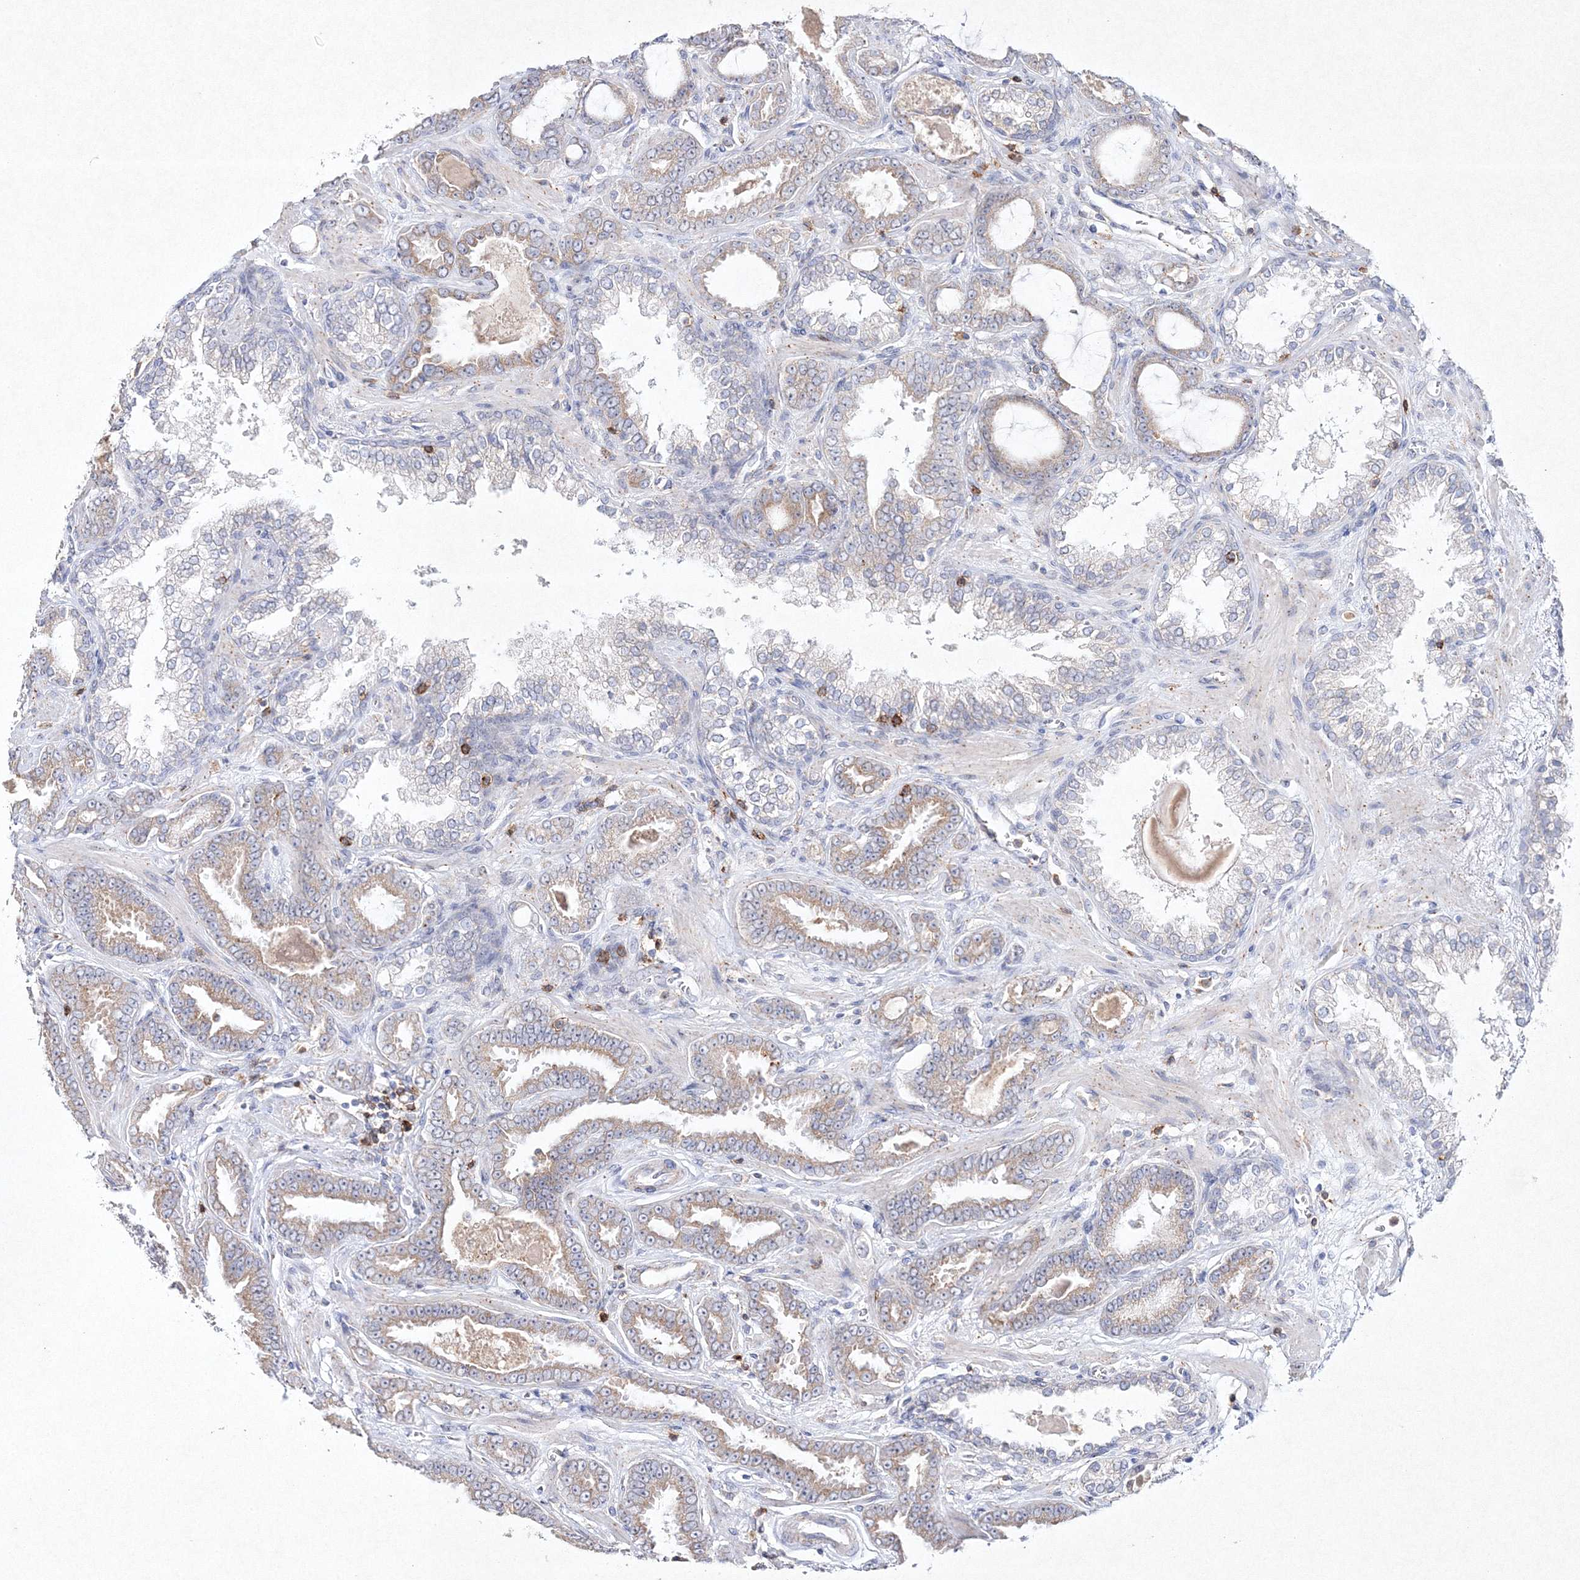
{"staining": {"intensity": "weak", "quantity": "25%-75%", "location": "cytoplasmic/membranous"}, "tissue": "prostate cancer", "cell_type": "Tumor cells", "image_type": "cancer", "snomed": [{"axis": "morphology", "description": "Adenocarcinoma, Low grade"}, {"axis": "topography", "description": "Prostate"}], "caption": "Human prostate cancer (low-grade adenocarcinoma) stained for a protein (brown) shows weak cytoplasmic/membranous positive positivity in about 25%-75% of tumor cells.", "gene": "HCST", "patient": {"sex": "male", "age": 60}}